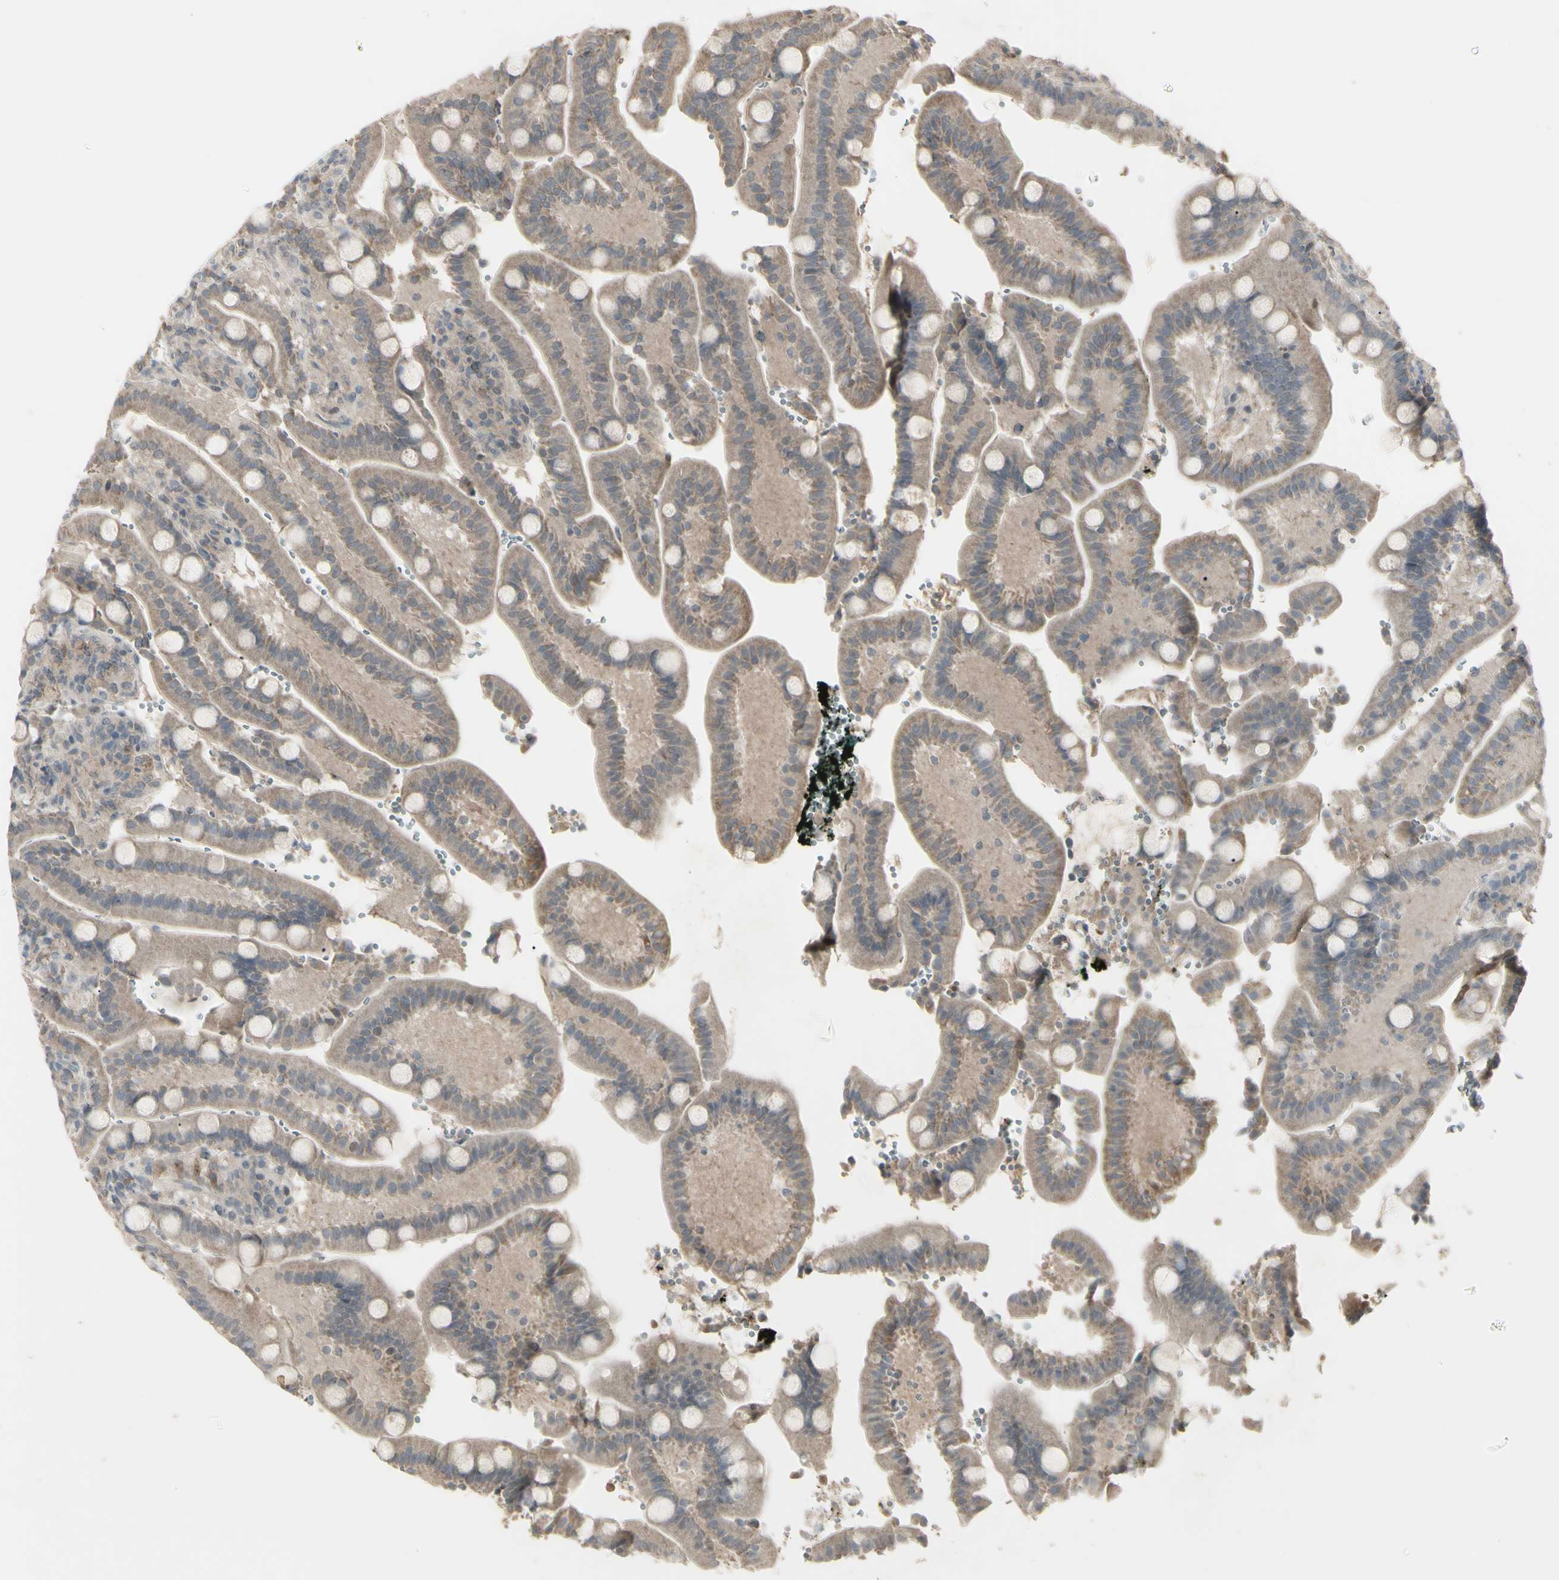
{"staining": {"intensity": "weak", "quantity": "<25%", "location": "cytoplasmic/membranous"}, "tissue": "duodenum", "cell_type": "Glandular cells", "image_type": "normal", "snomed": [{"axis": "morphology", "description": "Normal tissue, NOS"}, {"axis": "topography", "description": "Small intestine, NOS"}], "caption": "Photomicrograph shows no protein positivity in glandular cells of normal duodenum. (Immunohistochemistry (ihc), brightfield microscopy, high magnification).", "gene": "PIAS4", "patient": {"sex": "female", "age": 71}}